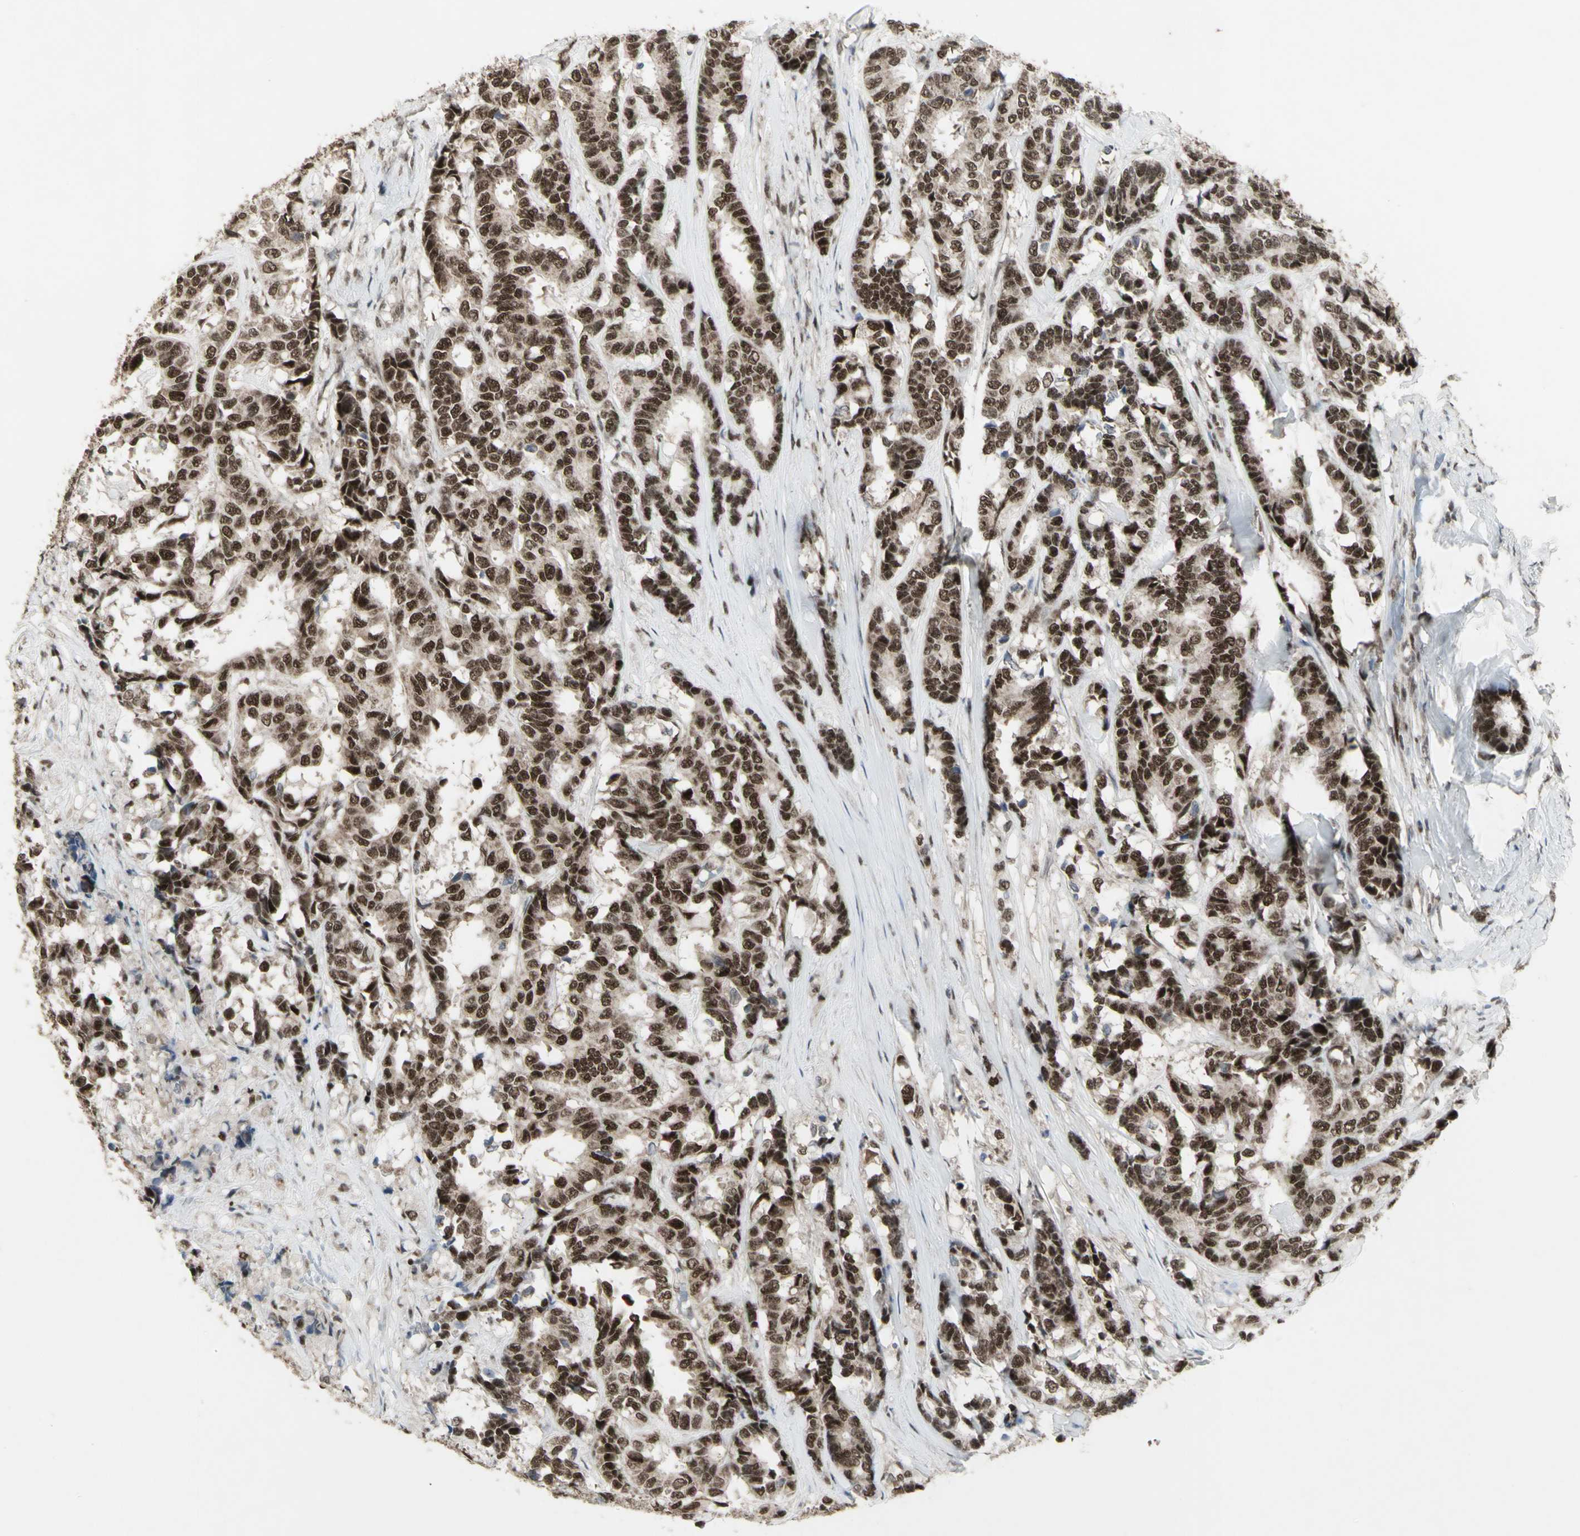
{"staining": {"intensity": "strong", "quantity": ">75%", "location": "nuclear"}, "tissue": "breast cancer", "cell_type": "Tumor cells", "image_type": "cancer", "snomed": [{"axis": "morphology", "description": "Duct carcinoma"}, {"axis": "topography", "description": "Breast"}], "caption": "A brown stain labels strong nuclear expression of a protein in human breast cancer tumor cells.", "gene": "CCNT1", "patient": {"sex": "female", "age": 87}}